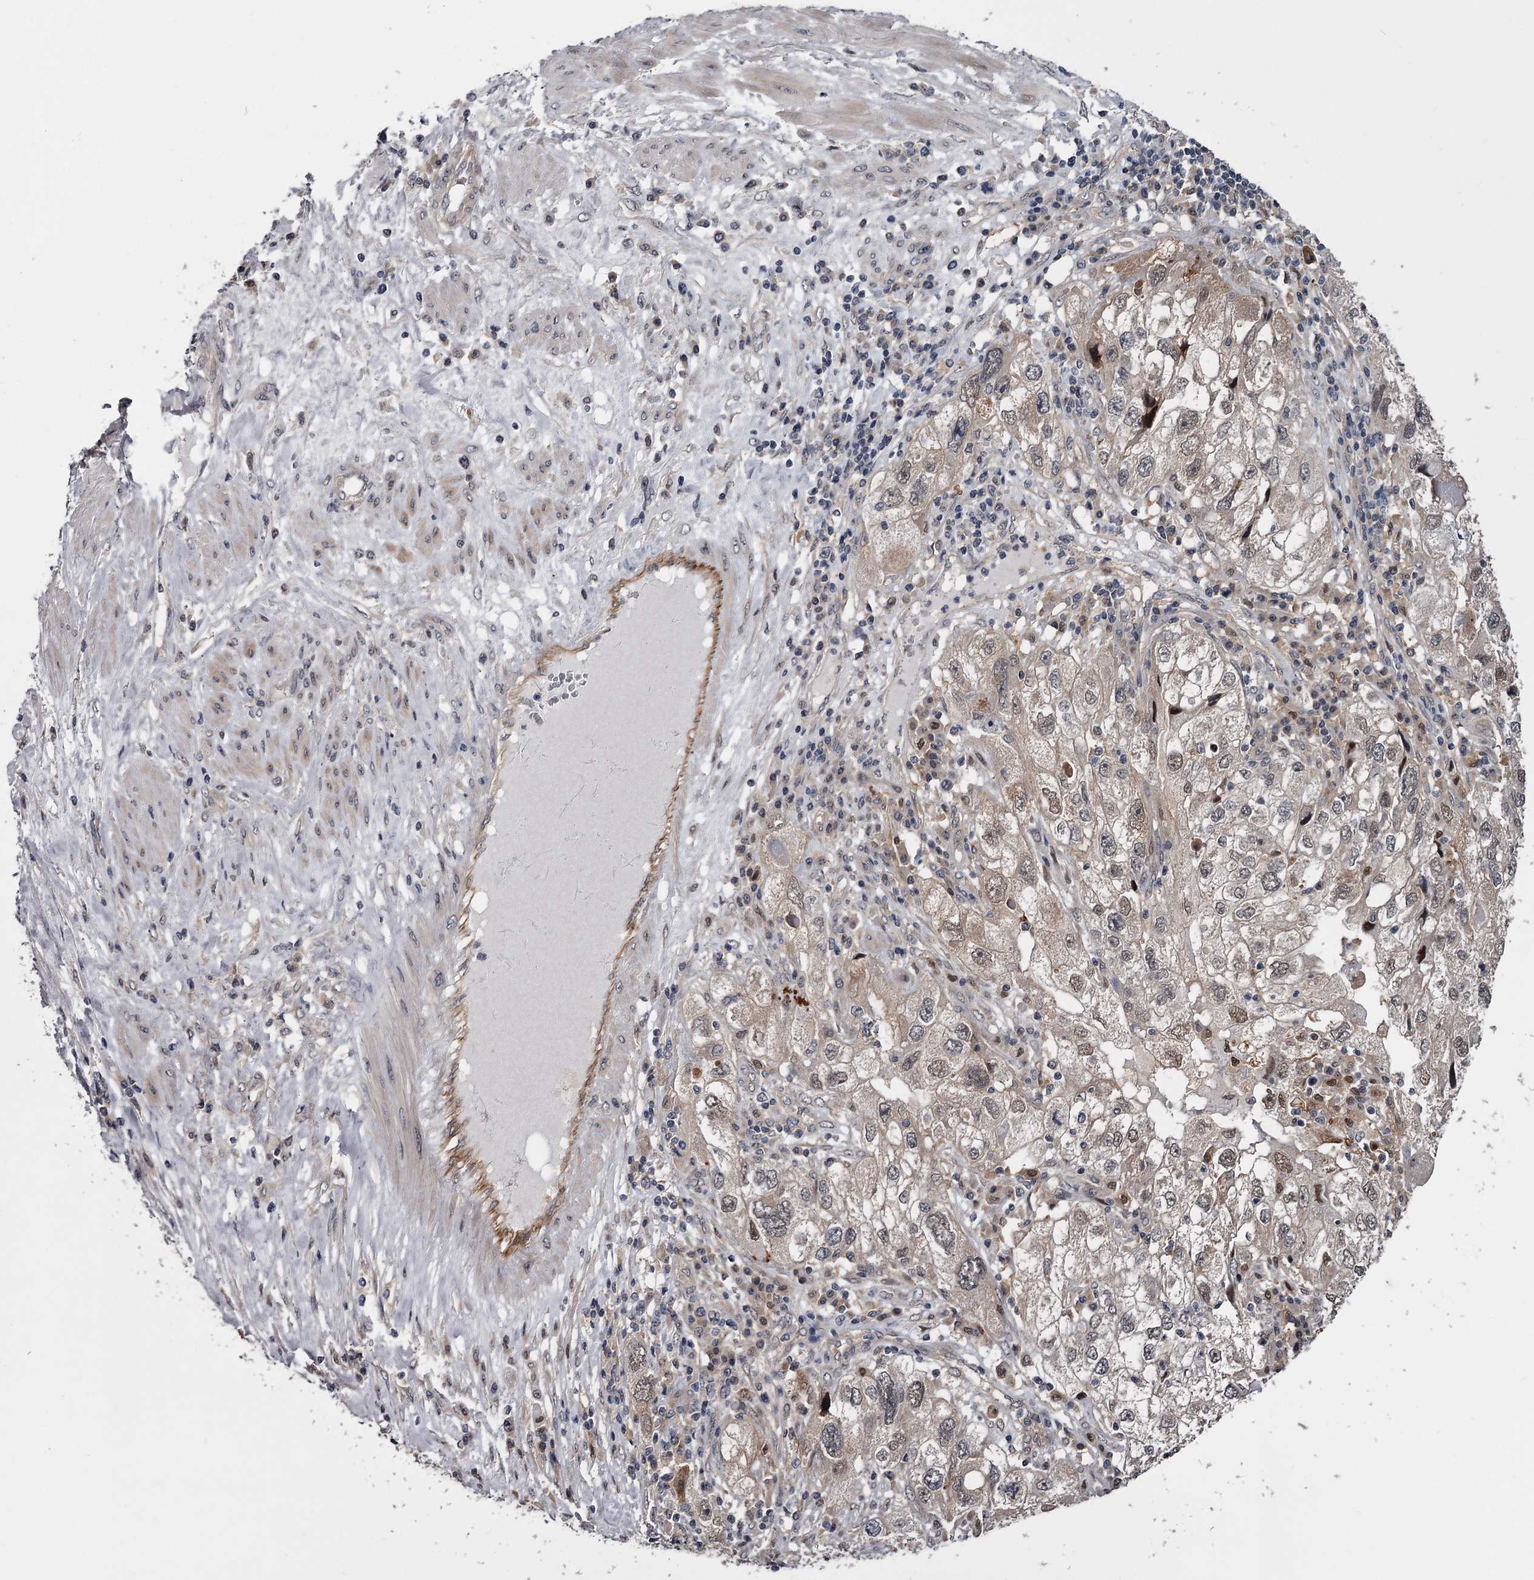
{"staining": {"intensity": "weak", "quantity": "<25%", "location": "cytoplasmic/membranous,nuclear"}, "tissue": "endometrial cancer", "cell_type": "Tumor cells", "image_type": "cancer", "snomed": [{"axis": "morphology", "description": "Adenocarcinoma, NOS"}, {"axis": "topography", "description": "Endometrium"}], "caption": "DAB immunohistochemical staining of adenocarcinoma (endometrial) shows no significant positivity in tumor cells. (Brightfield microscopy of DAB immunohistochemistry at high magnification).", "gene": "DAO", "patient": {"sex": "female", "age": 49}}